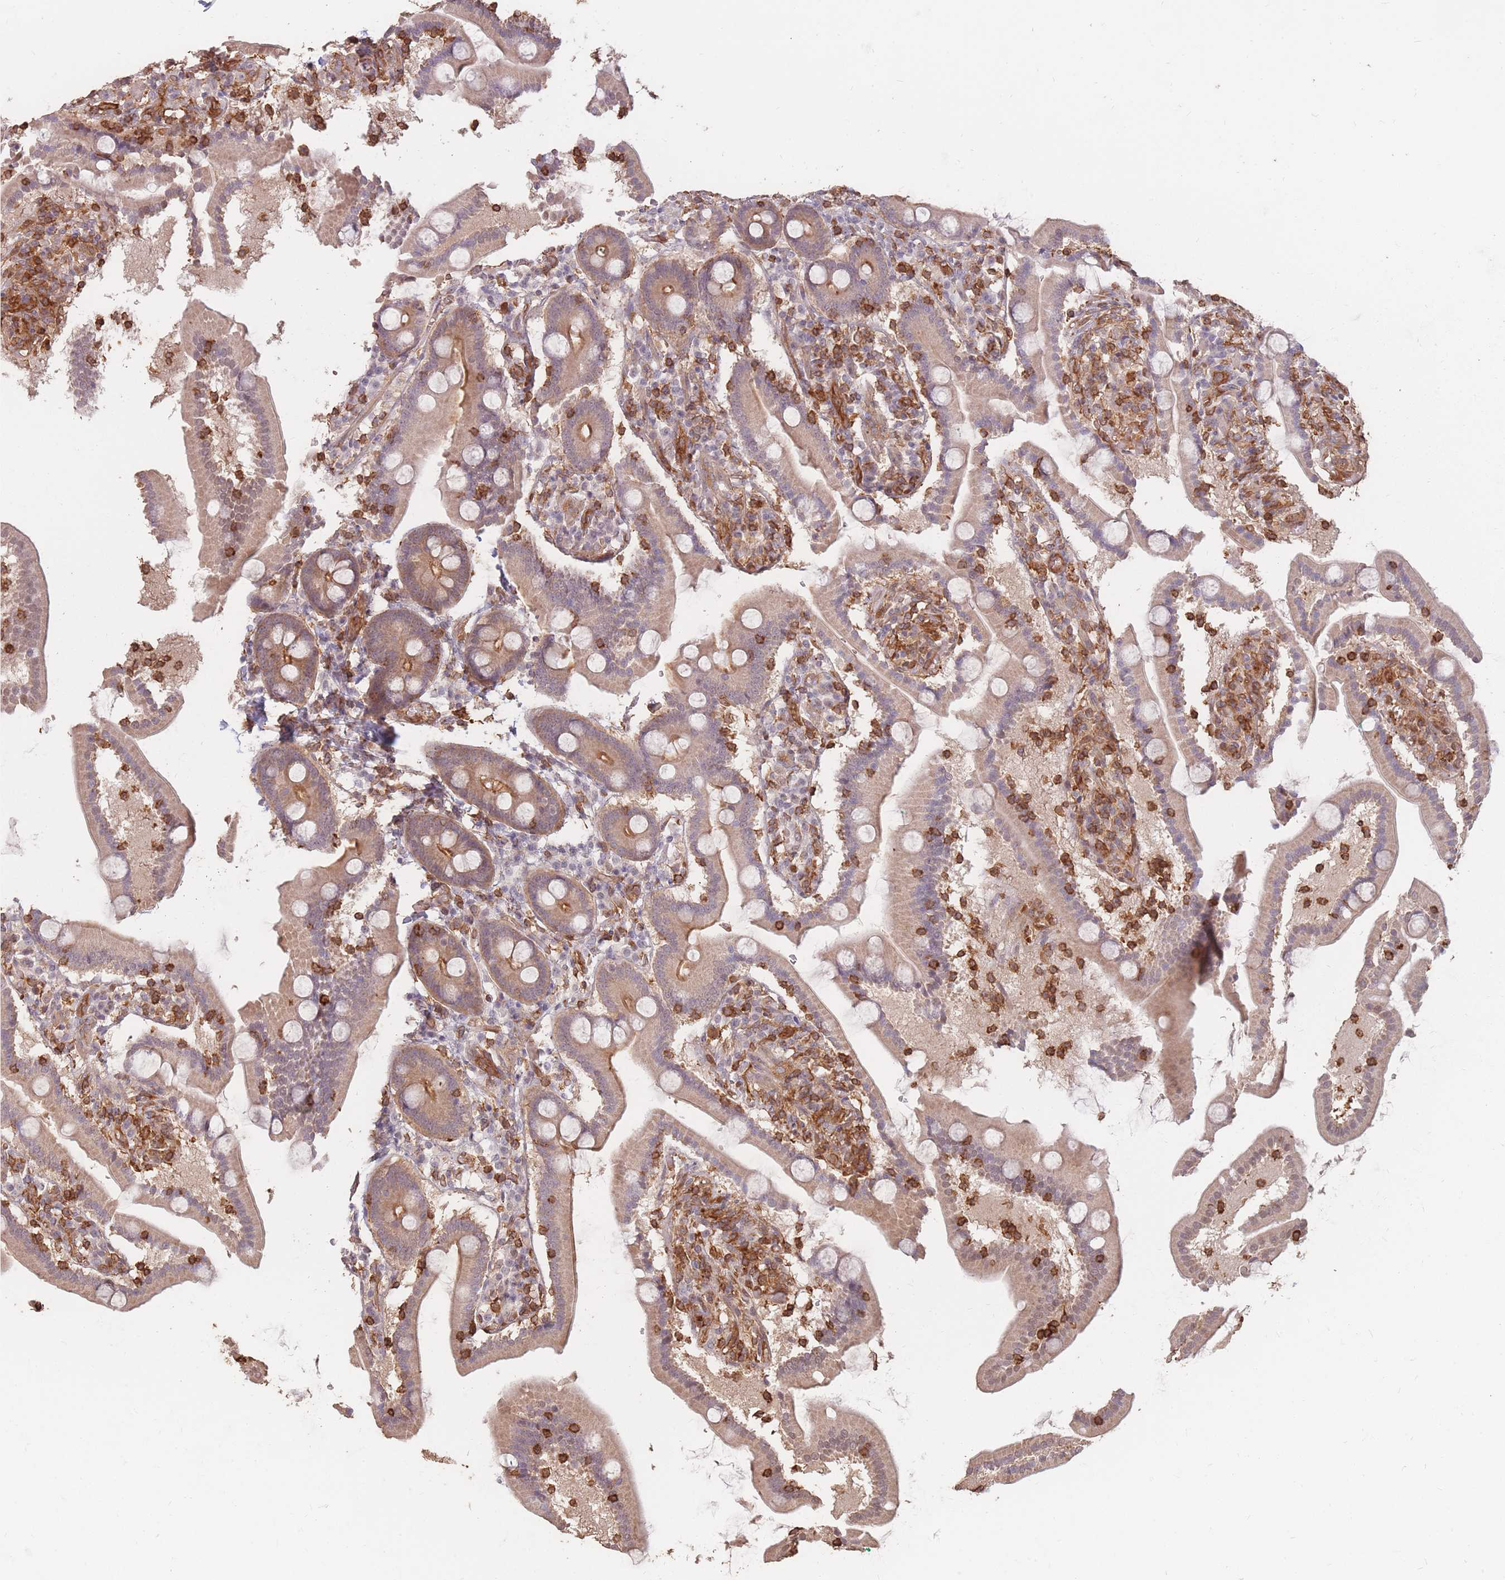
{"staining": {"intensity": "moderate", "quantity": "25%-75%", "location": "cytoplasmic/membranous"}, "tissue": "duodenum", "cell_type": "Glandular cells", "image_type": "normal", "snomed": [{"axis": "morphology", "description": "Normal tissue, NOS"}, {"axis": "topography", "description": "Duodenum"}], "caption": "Immunohistochemical staining of benign human duodenum reveals moderate cytoplasmic/membranous protein positivity in about 25%-75% of glandular cells.", "gene": "PLS3", "patient": {"sex": "male", "age": 55}}